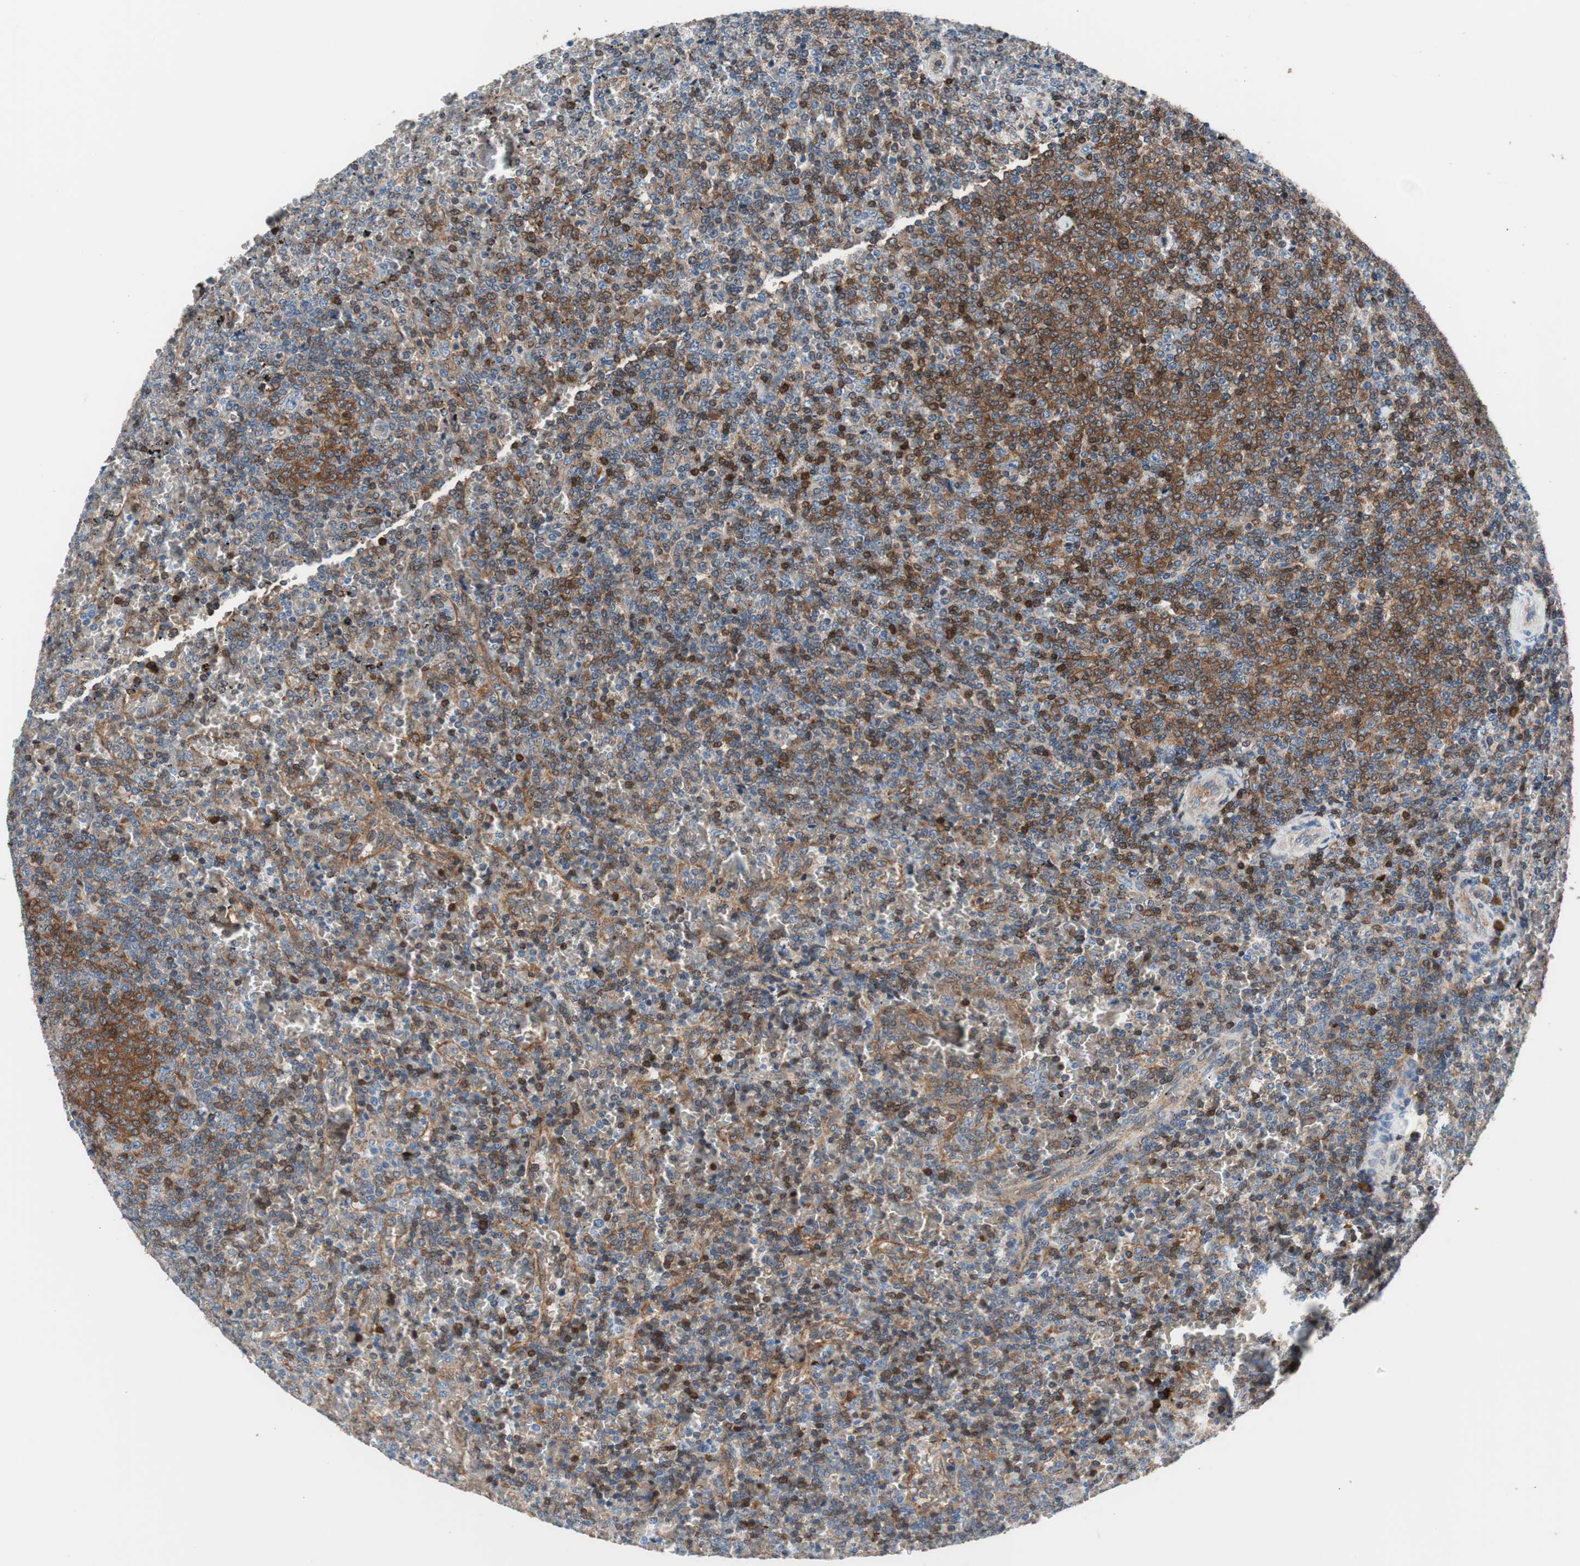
{"staining": {"intensity": "moderate", "quantity": "25%-75%", "location": "cytoplasmic/membranous,nuclear"}, "tissue": "lymphoma", "cell_type": "Tumor cells", "image_type": "cancer", "snomed": [{"axis": "morphology", "description": "Malignant lymphoma, non-Hodgkin's type, Low grade"}, {"axis": "topography", "description": "Spleen"}], "caption": "The histopathology image demonstrates staining of lymphoma, revealing moderate cytoplasmic/membranous and nuclear protein positivity (brown color) within tumor cells.", "gene": "PRDX2", "patient": {"sex": "female", "age": 77}}